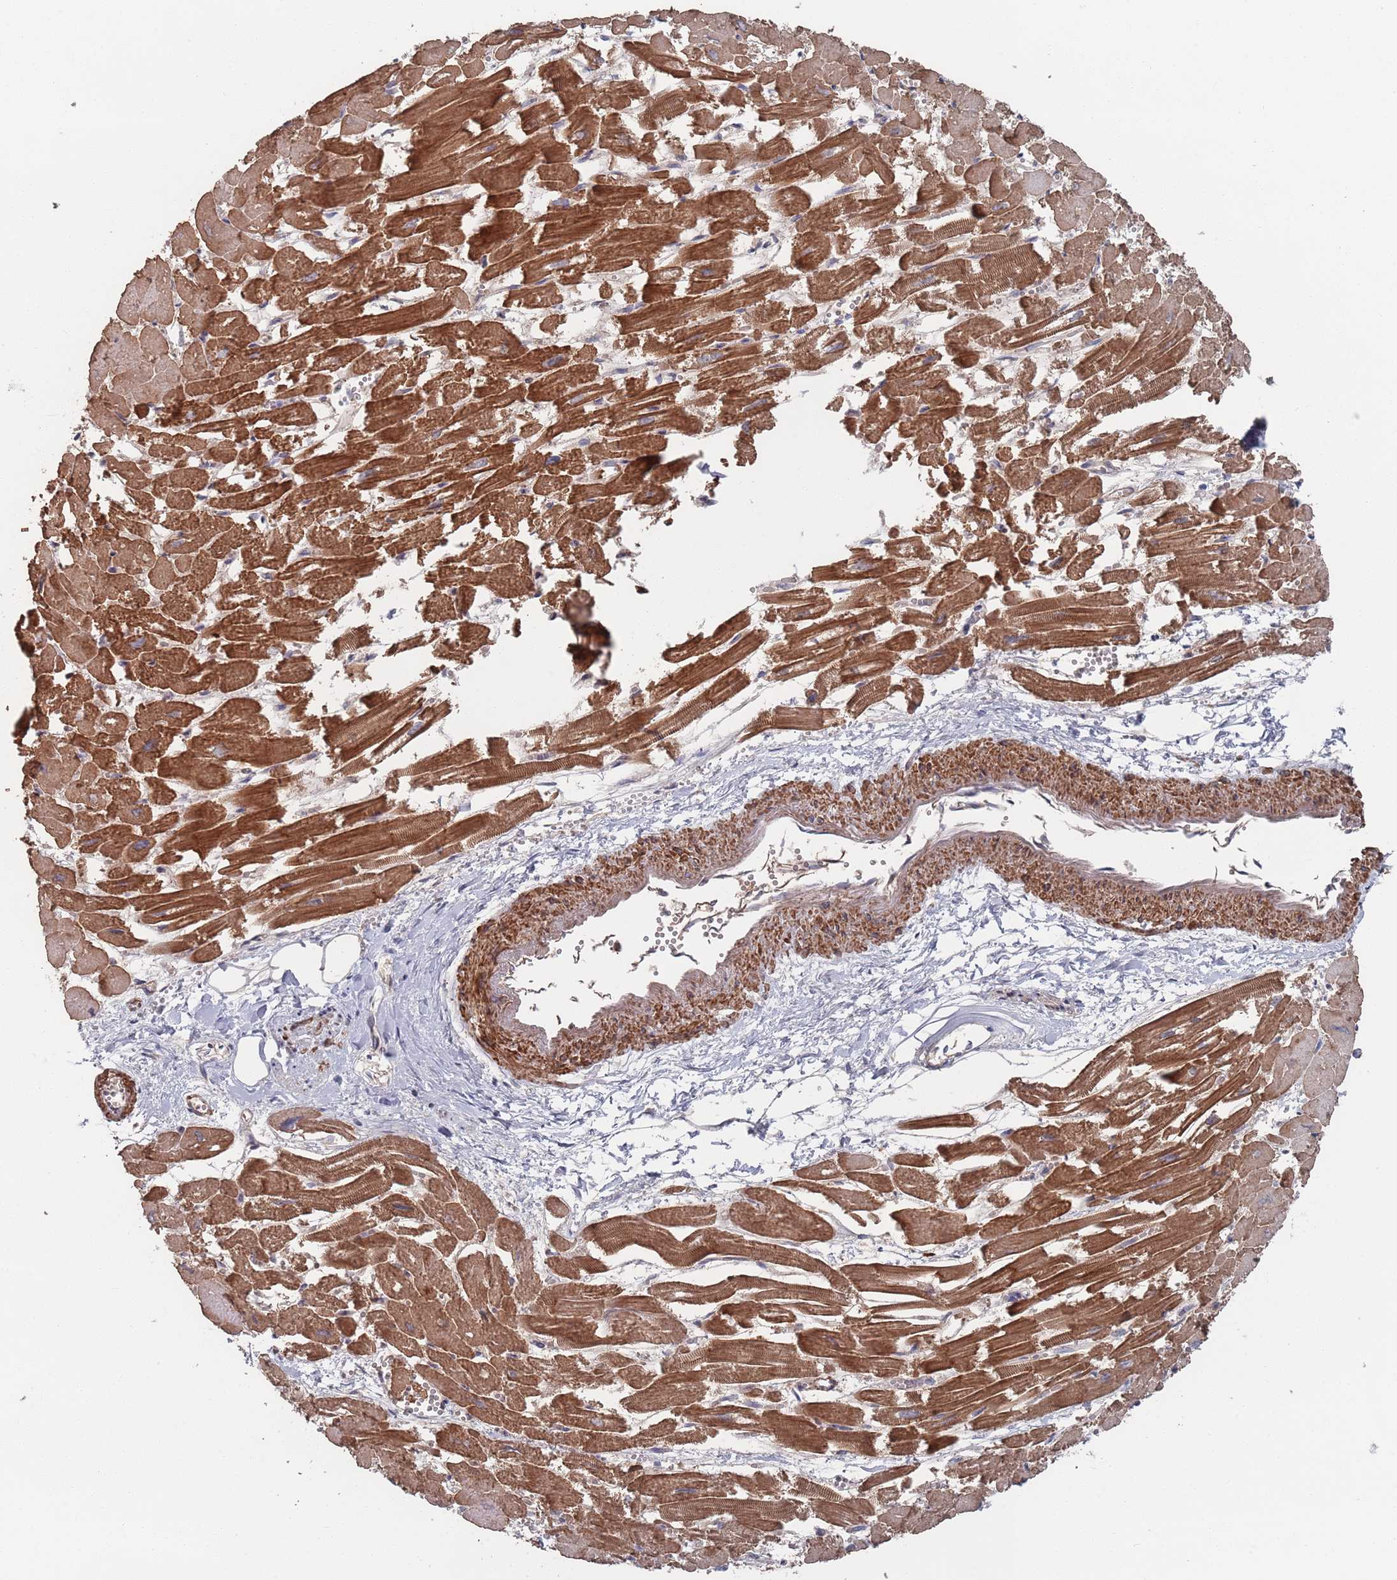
{"staining": {"intensity": "strong", "quantity": ">75%", "location": "cytoplasmic/membranous"}, "tissue": "heart muscle", "cell_type": "Cardiomyocytes", "image_type": "normal", "snomed": [{"axis": "morphology", "description": "Normal tissue, NOS"}, {"axis": "topography", "description": "Heart"}], "caption": "Immunohistochemistry (IHC) photomicrograph of normal human heart muscle stained for a protein (brown), which displays high levels of strong cytoplasmic/membranous staining in approximately >75% of cardiomyocytes.", "gene": "PLEKHA4", "patient": {"sex": "male", "age": 54}}